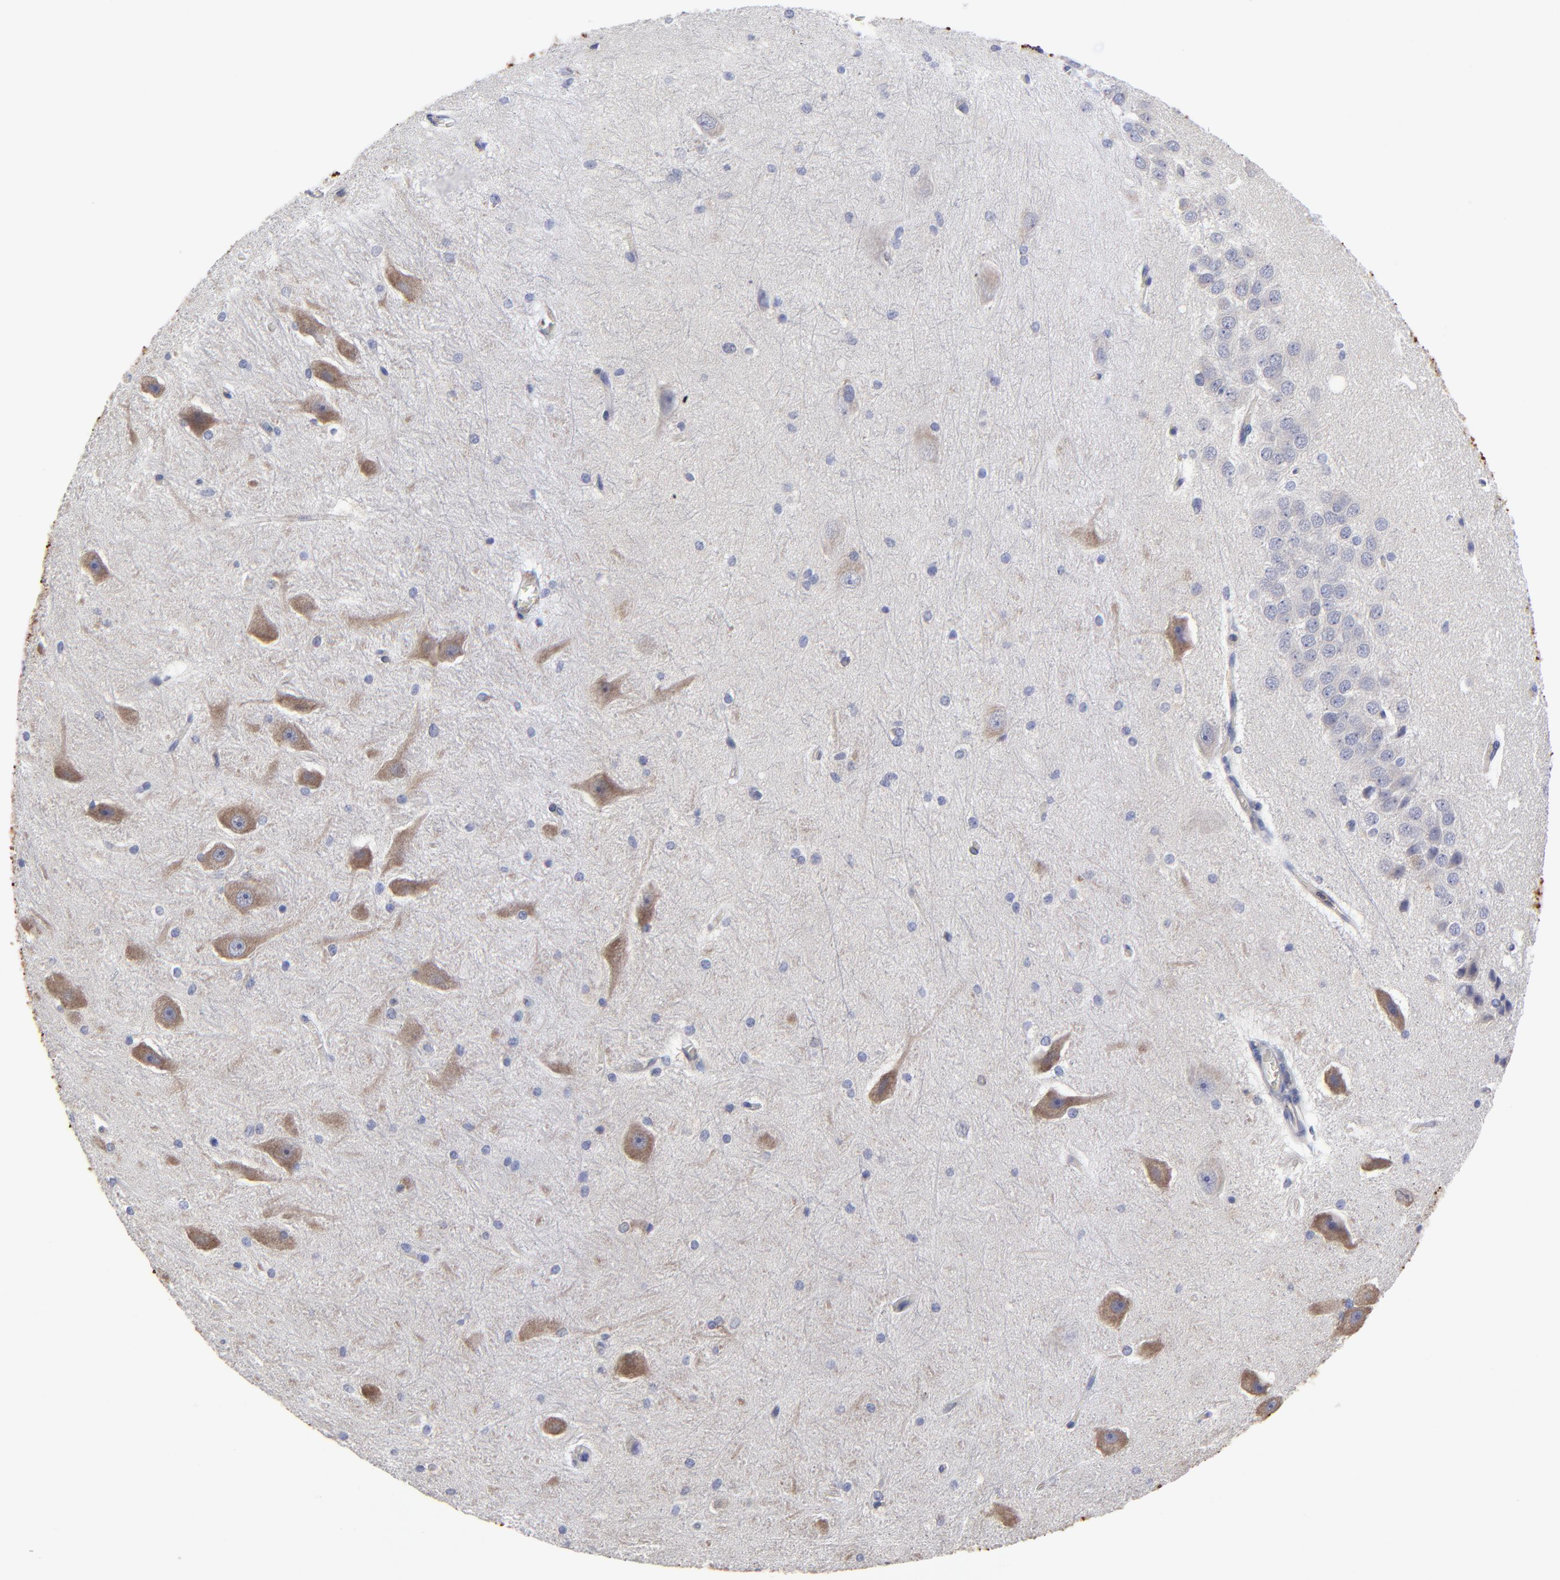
{"staining": {"intensity": "negative", "quantity": "none", "location": "none"}, "tissue": "hippocampus", "cell_type": "Glial cells", "image_type": "normal", "snomed": [{"axis": "morphology", "description": "Normal tissue, NOS"}, {"axis": "topography", "description": "Hippocampus"}], "caption": "Immunohistochemical staining of unremarkable hippocampus demonstrates no significant staining in glial cells. (Brightfield microscopy of DAB immunohistochemistry (IHC) at high magnification).", "gene": "SULF2", "patient": {"sex": "female", "age": 19}}